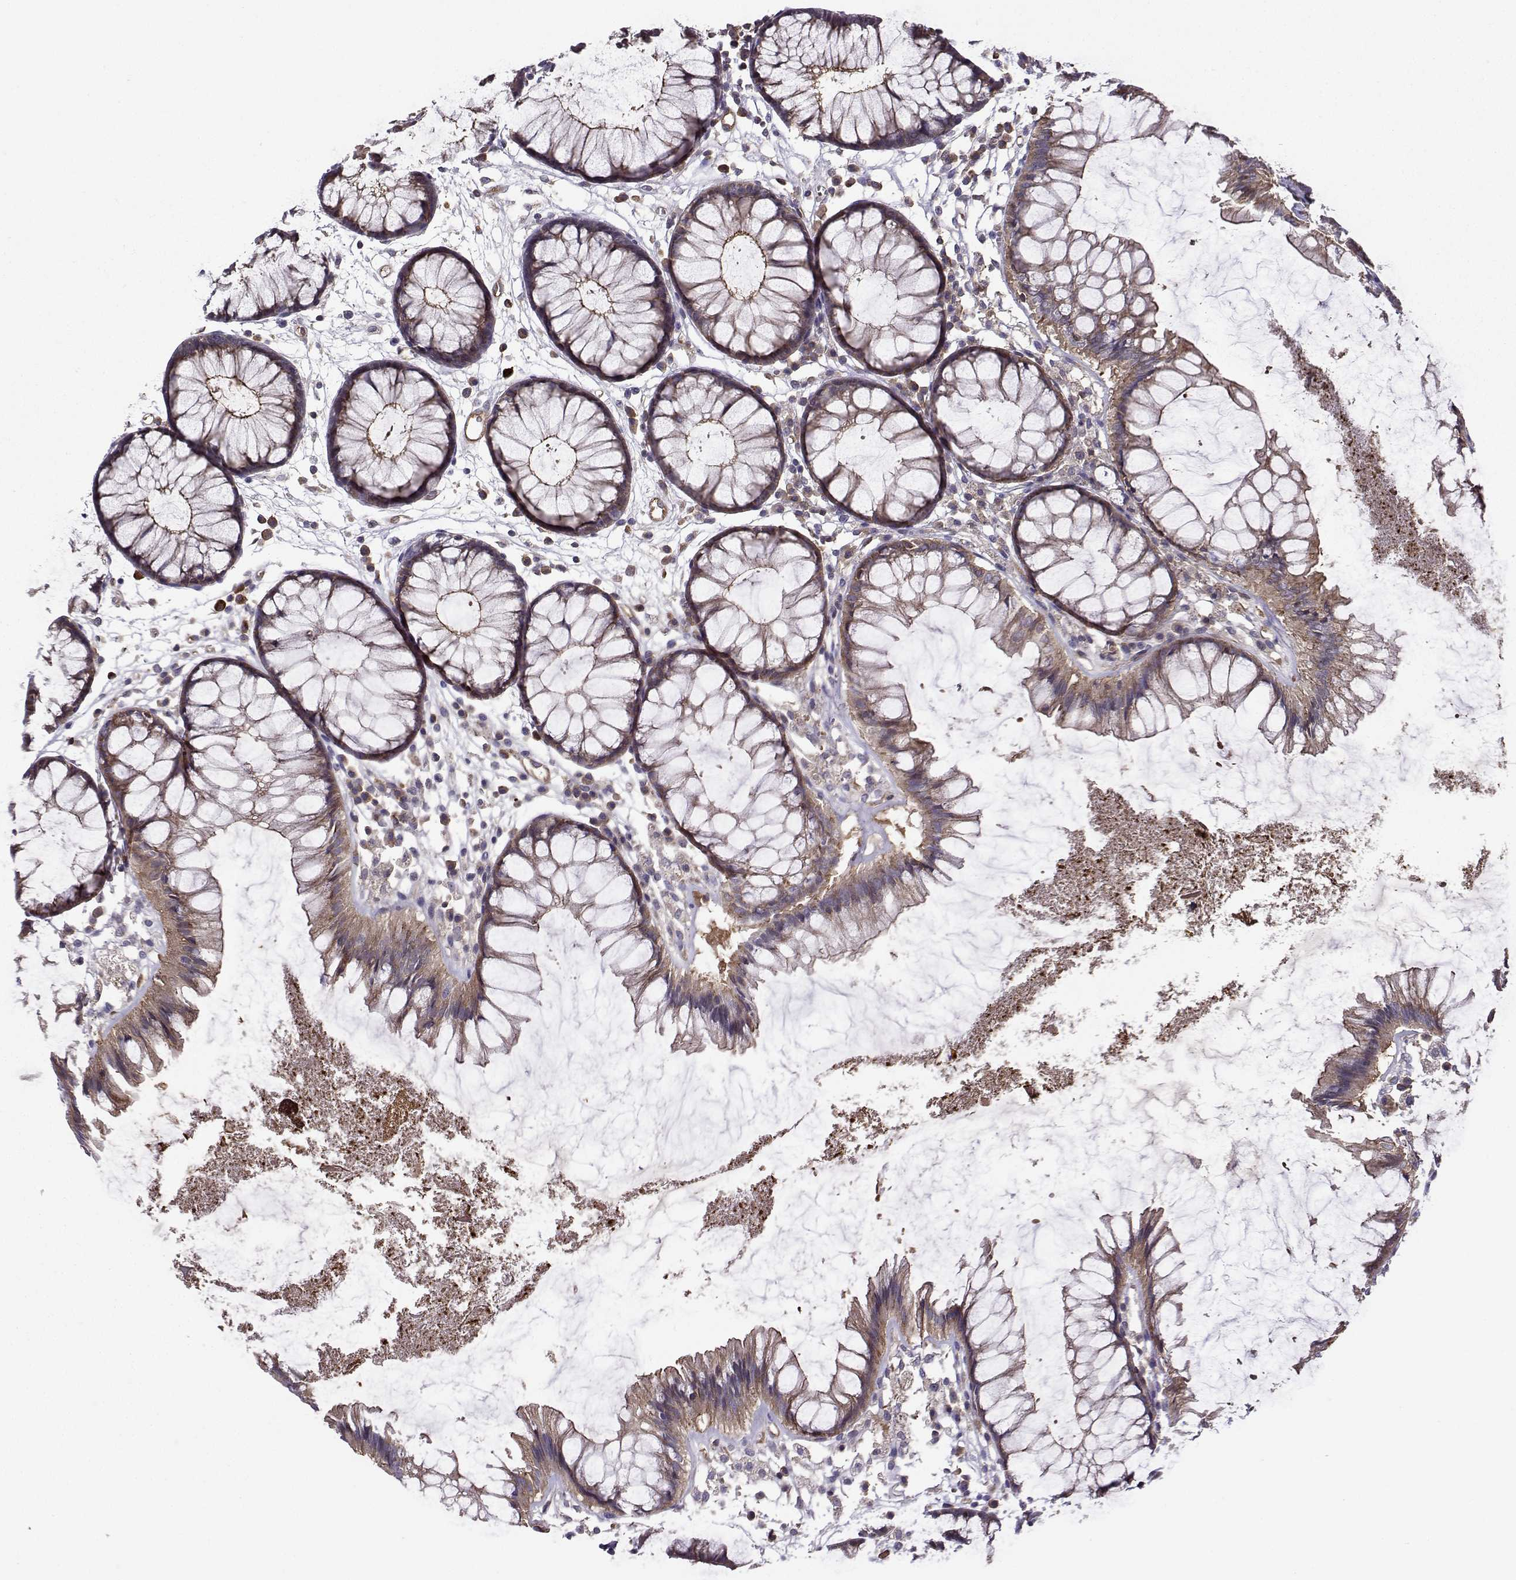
{"staining": {"intensity": "weak", "quantity": ">75%", "location": "cytoplasmic/membranous"}, "tissue": "colon", "cell_type": "Endothelial cells", "image_type": "normal", "snomed": [{"axis": "morphology", "description": "Normal tissue, NOS"}, {"axis": "morphology", "description": "Adenocarcinoma, NOS"}, {"axis": "topography", "description": "Colon"}], "caption": "Immunohistochemistry (DAB (3,3'-diaminobenzidine)) staining of benign colon exhibits weak cytoplasmic/membranous protein expression in approximately >75% of endothelial cells.", "gene": "ITGB8", "patient": {"sex": "male", "age": 65}}